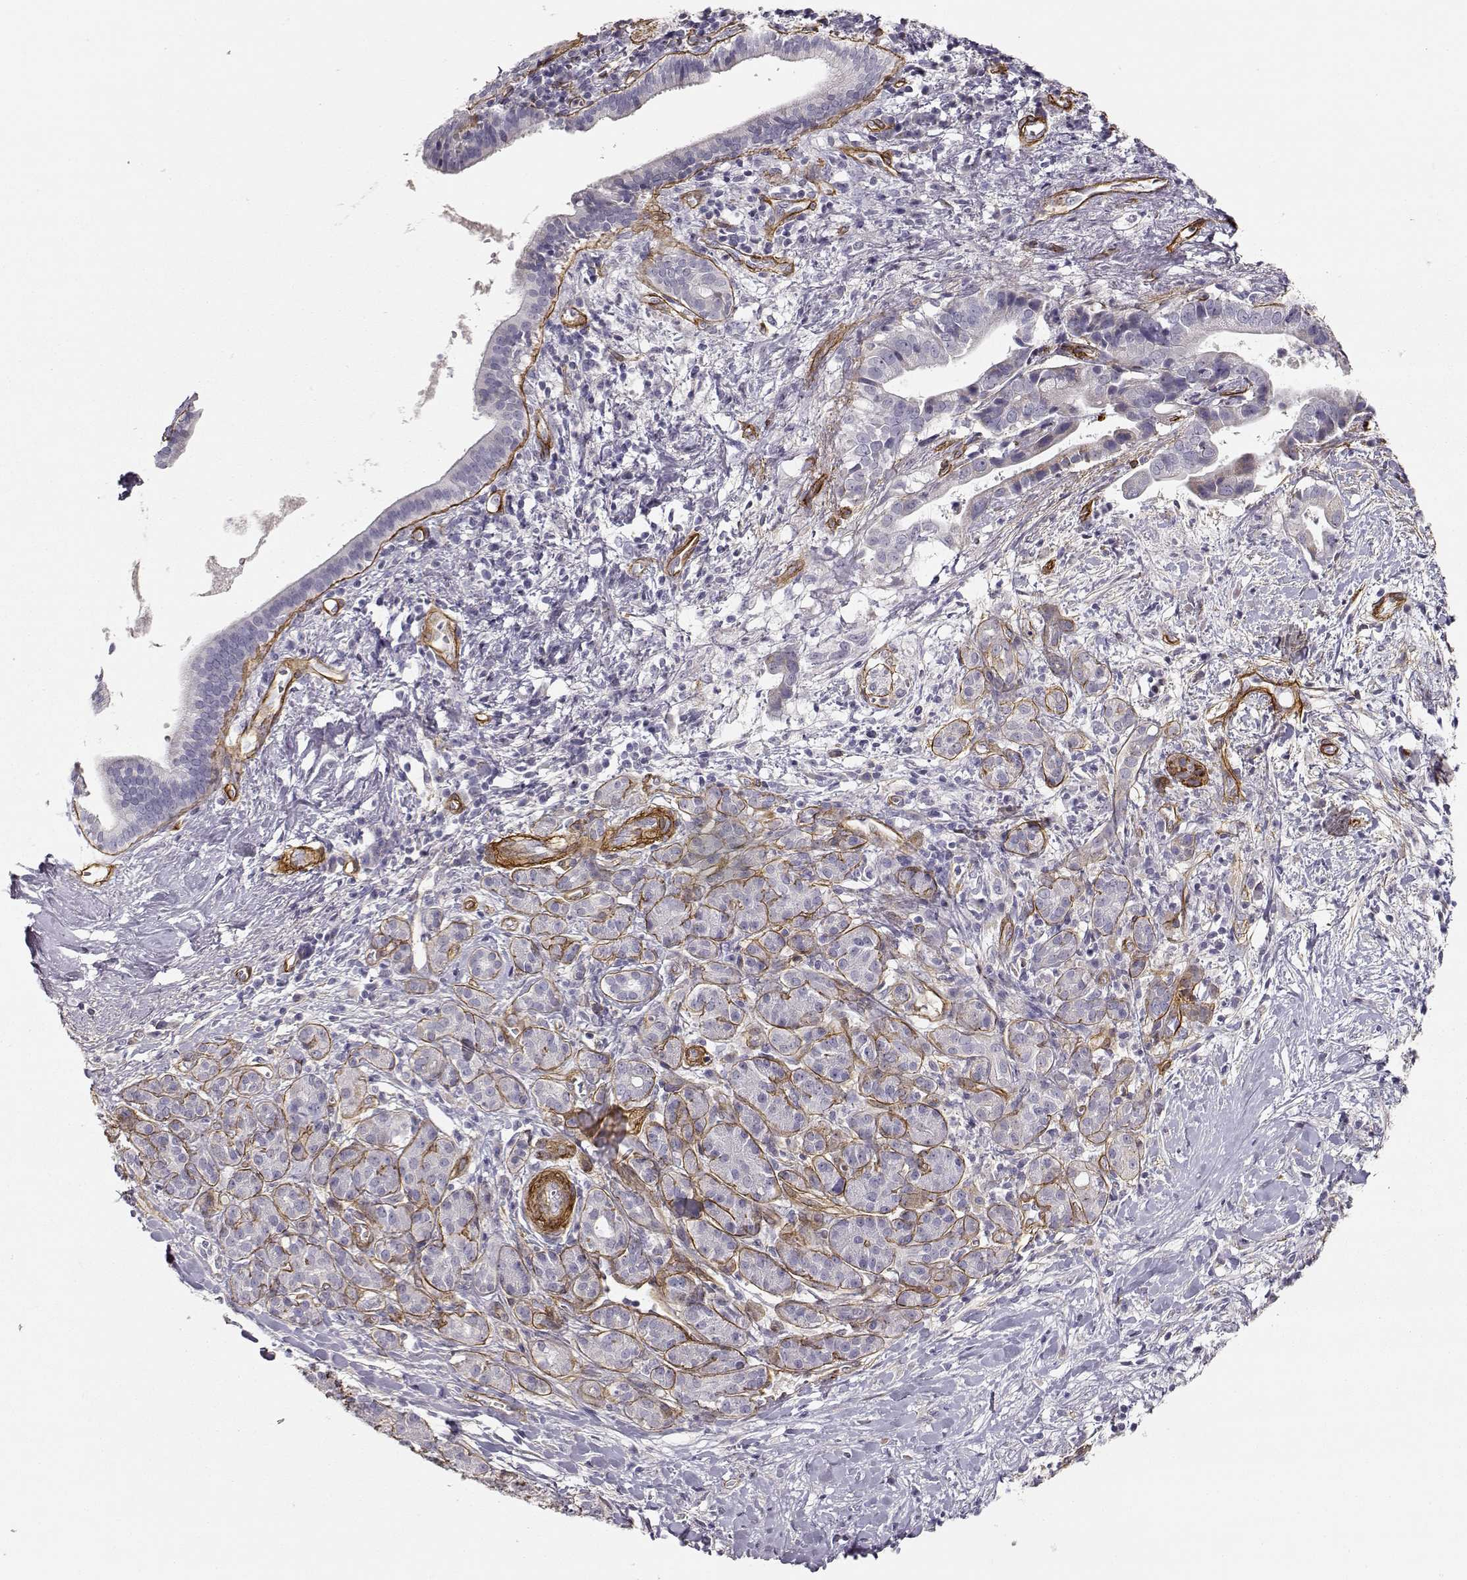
{"staining": {"intensity": "negative", "quantity": "none", "location": "none"}, "tissue": "pancreatic cancer", "cell_type": "Tumor cells", "image_type": "cancer", "snomed": [{"axis": "morphology", "description": "Adenocarcinoma, NOS"}, {"axis": "topography", "description": "Pancreas"}], "caption": "The IHC image has no significant staining in tumor cells of pancreatic cancer (adenocarcinoma) tissue.", "gene": "LAMC1", "patient": {"sex": "male", "age": 61}}